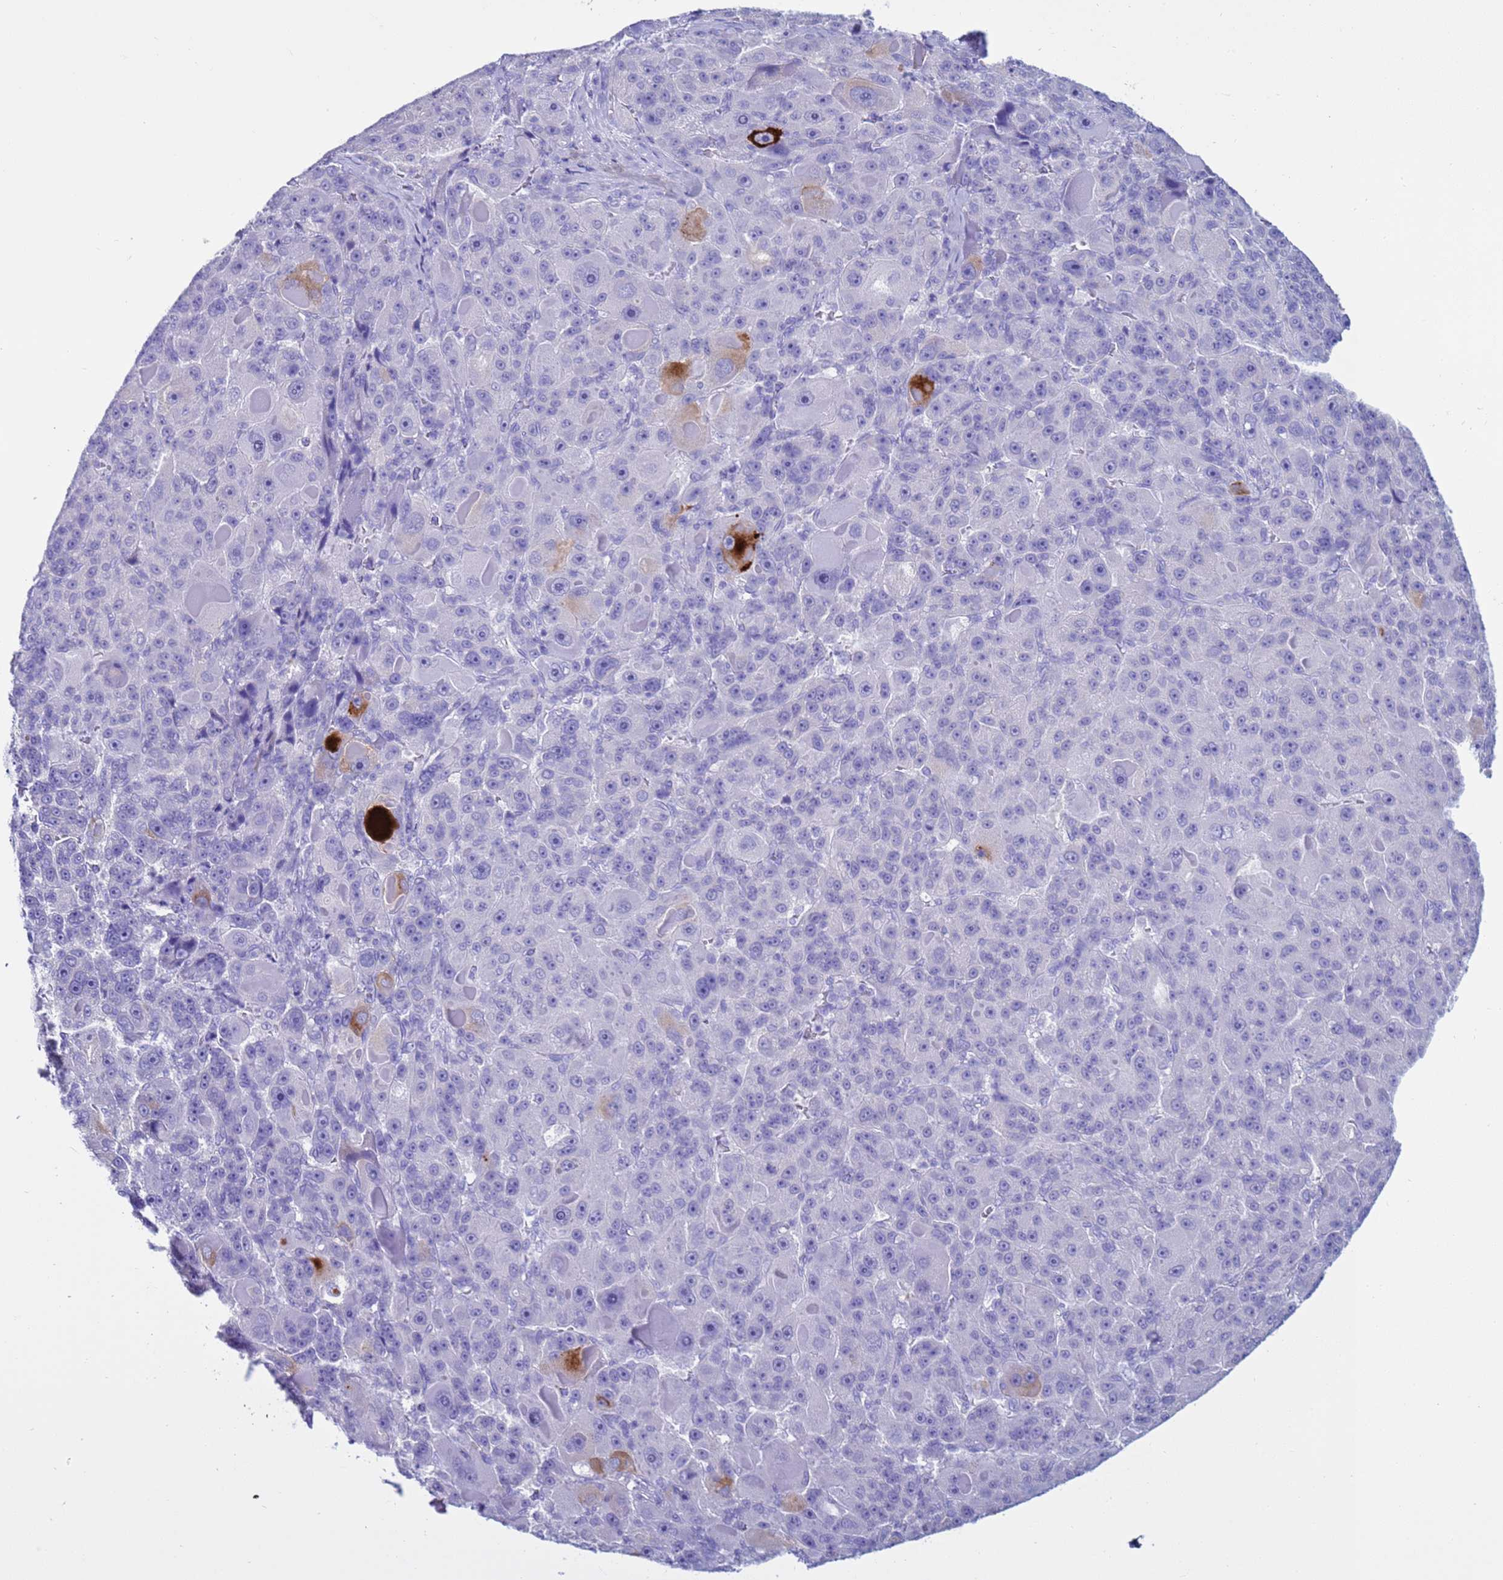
{"staining": {"intensity": "negative", "quantity": "none", "location": "none"}, "tissue": "liver cancer", "cell_type": "Tumor cells", "image_type": "cancer", "snomed": [{"axis": "morphology", "description": "Carcinoma, Hepatocellular, NOS"}, {"axis": "topography", "description": "Liver"}], "caption": "Immunohistochemical staining of liver cancer (hepatocellular carcinoma) reveals no significant staining in tumor cells.", "gene": "CST4", "patient": {"sex": "male", "age": 76}}